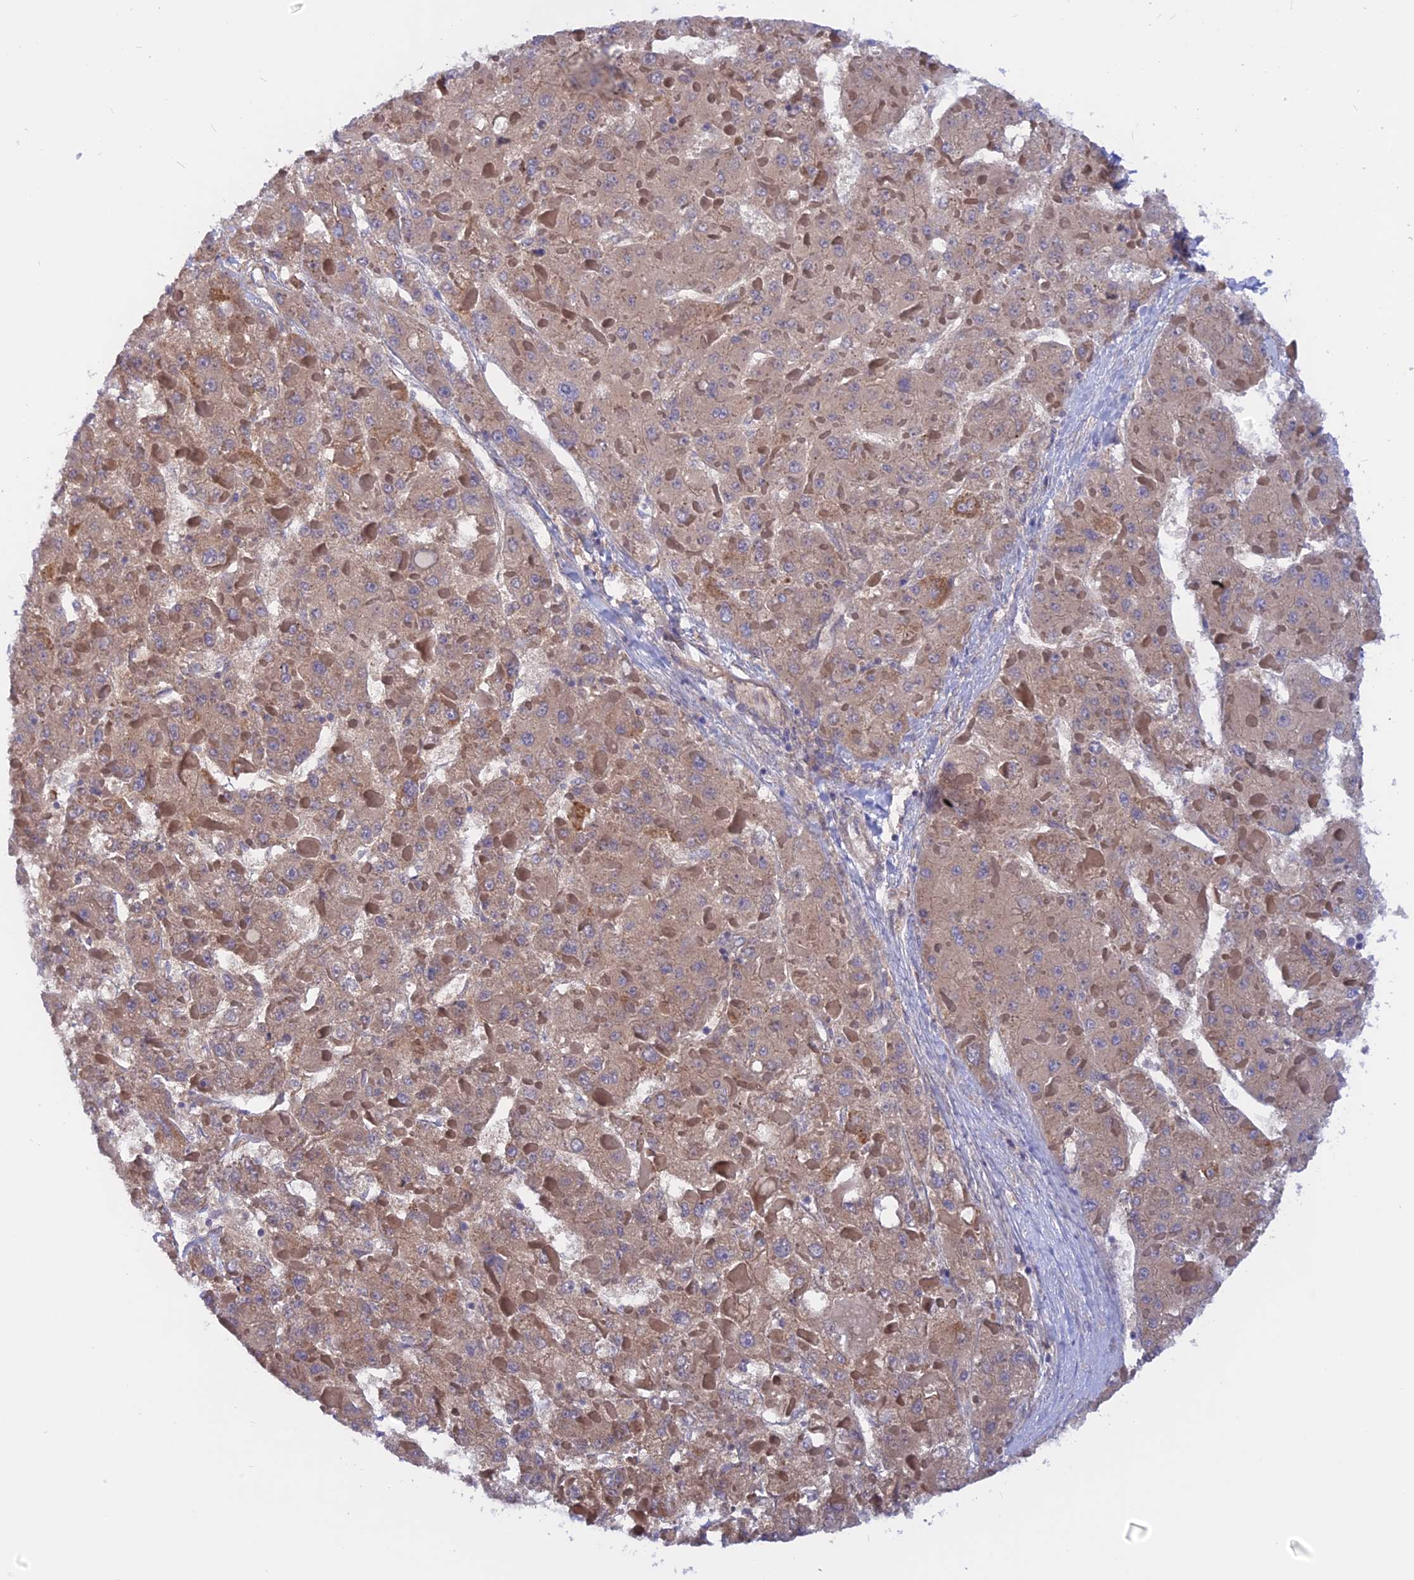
{"staining": {"intensity": "weak", "quantity": "25%-75%", "location": "cytoplasmic/membranous"}, "tissue": "liver cancer", "cell_type": "Tumor cells", "image_type": "cancer", "snomed": [{"axis": "morphology", "description": "Carcinoma, Hepatocellular, NOS"}, {"axis": "topography", "description": "Liver"}], "caption": "A brown stain labels weak cytoplasmic/membranous staining of a protein in liver hepatocellular carcinoma tumor cells. Using DAB (3,3'-diaminobenzidine) (brown) and hematoxylin (blue) stains, captured at high magnification using brightfield microscopy.", "gene": "HYCC1", "patient": {"sex": "female", "age": 73}}